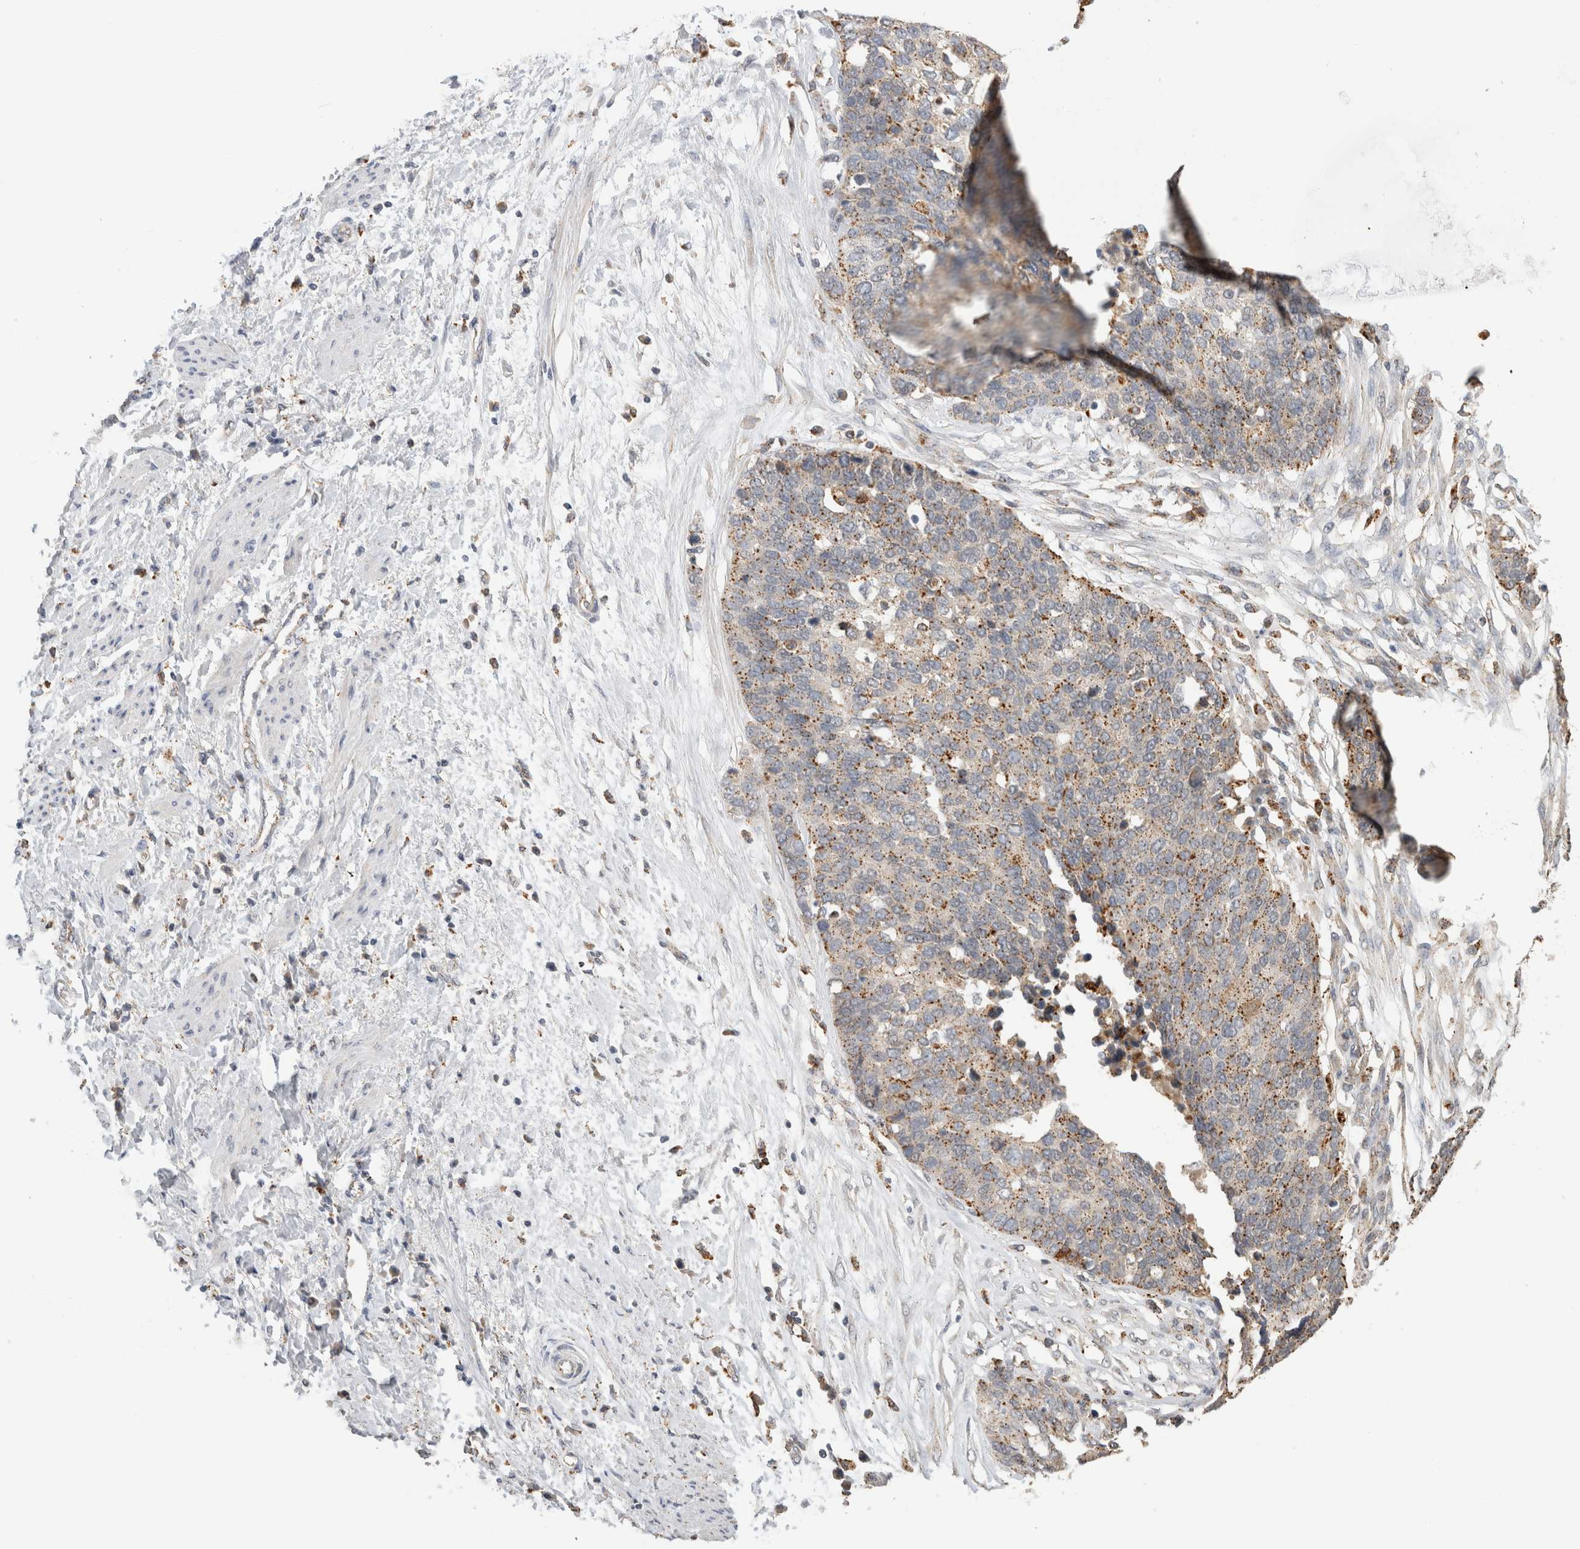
{"staining": {"intensity": "moderate", "quantity": ">75%", "location": "cytoplasmic/membranous"}, "tissue": "ovarian cancer", "cell_type": "Tumor cells", "image_type": "cancer", "snomed": [{"axis": "morphology", "description": "Cystadenocarcinoma, serous, NOS"}, {"axis": "topography", "description": "Ovary"}], "caption": "The image displays immunohistochemical staining of ovarian cancer (serous cystadenocarcinoma). There is moderate cytoplasmic/membranous expression is identified in approximately >75% of tumor cells.", "gene": "GNS", "patient": {"sex": "female", "age": 44}}